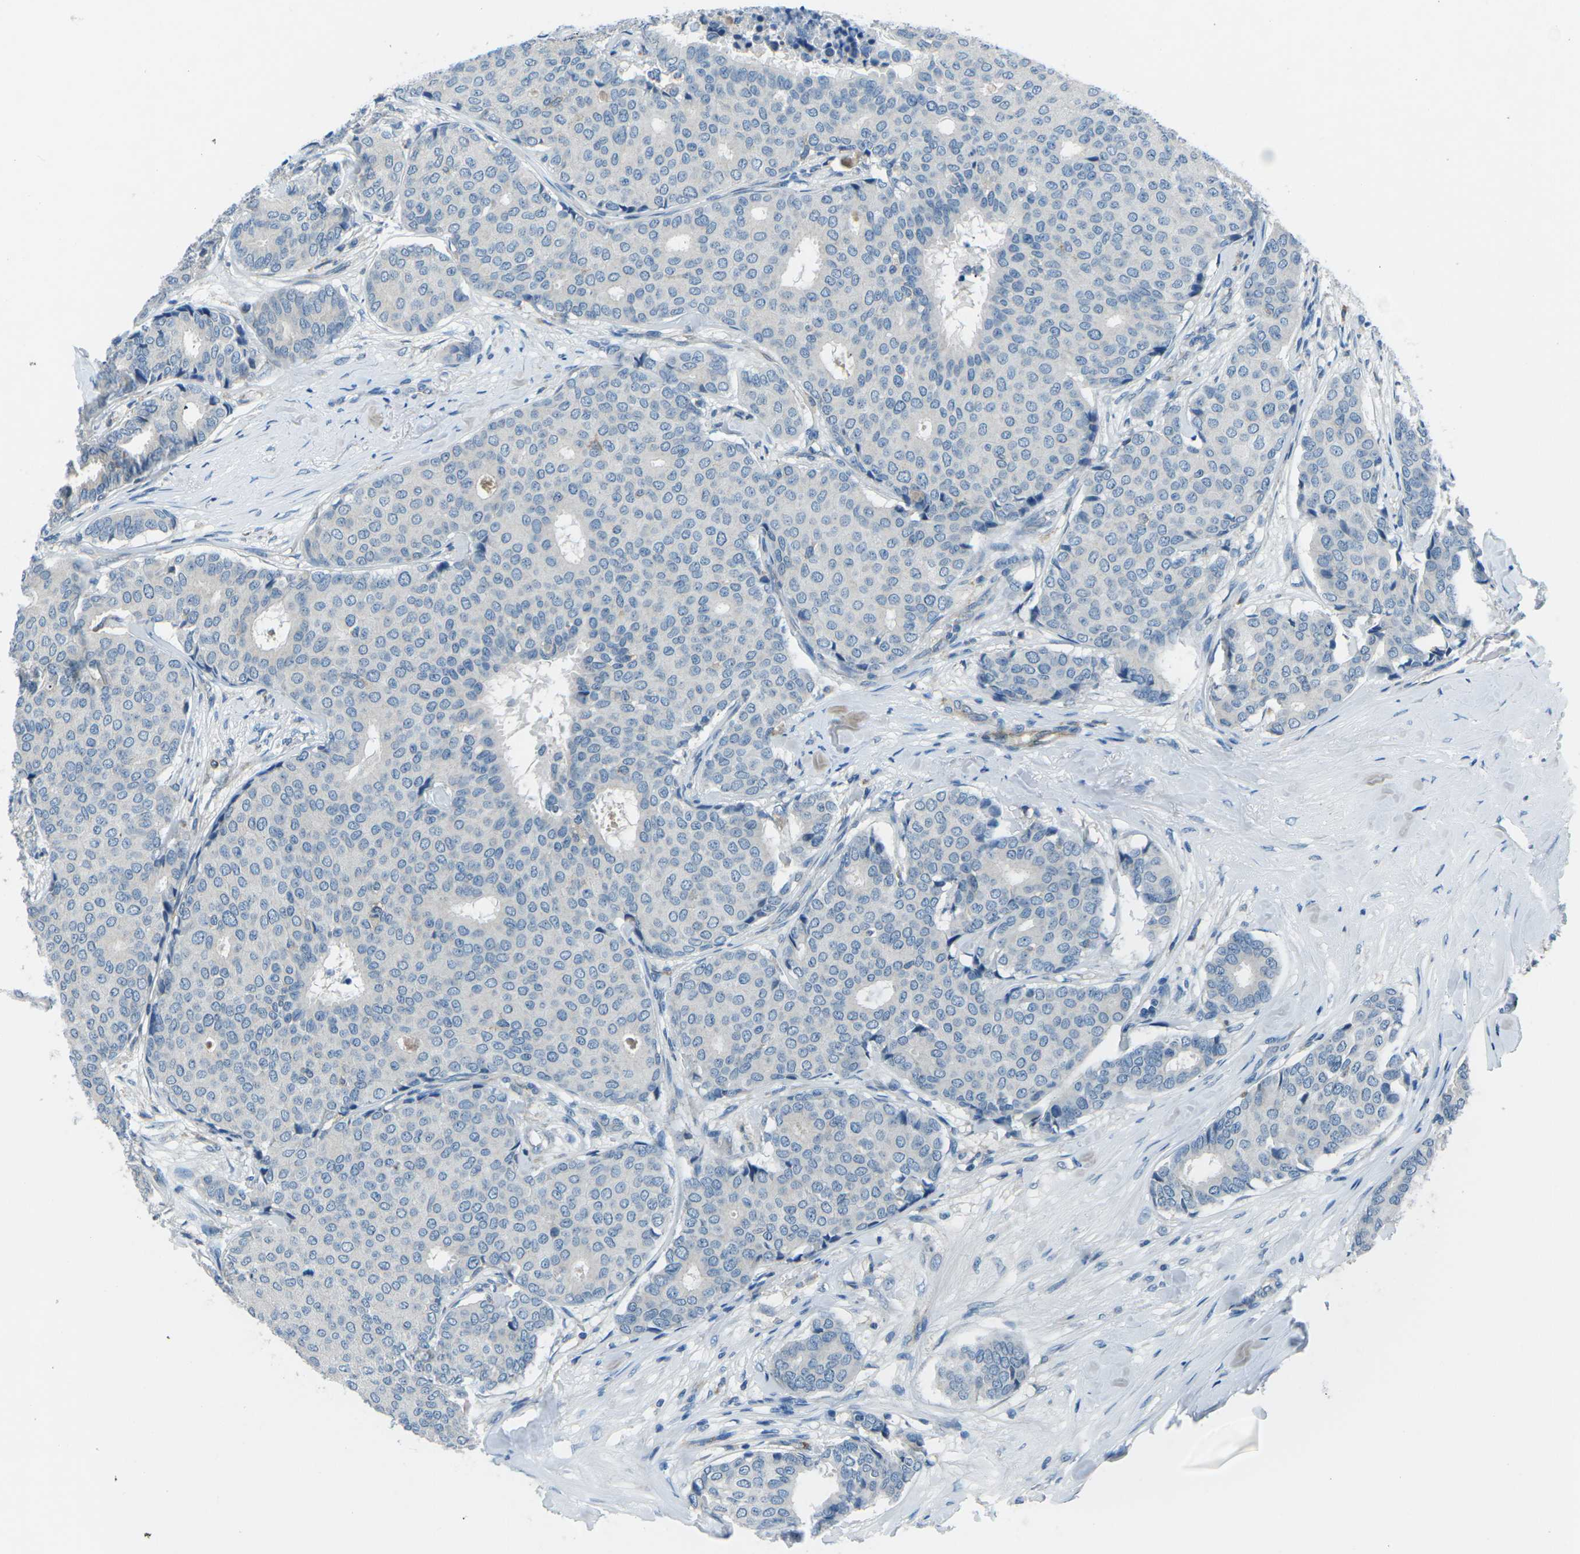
{"staining": {"intensity": "negative", "quantity": "none", "location": "none"}, "tissue": "breast cancer", "cell_type": "Tumor cells", "image_type": "cancer", "snomed": [{"axis": "morphology", "description": "Duct carcinoma"}, {"axis": "topography", "description": "Breast"}], "caption": "Photomicrograph shows no protein expression in tumor cells of breast cancer (invasive ductal carcinoma) tissue.", "gene": "CD1D", "patient": {"sex": "female", "age": 75}}